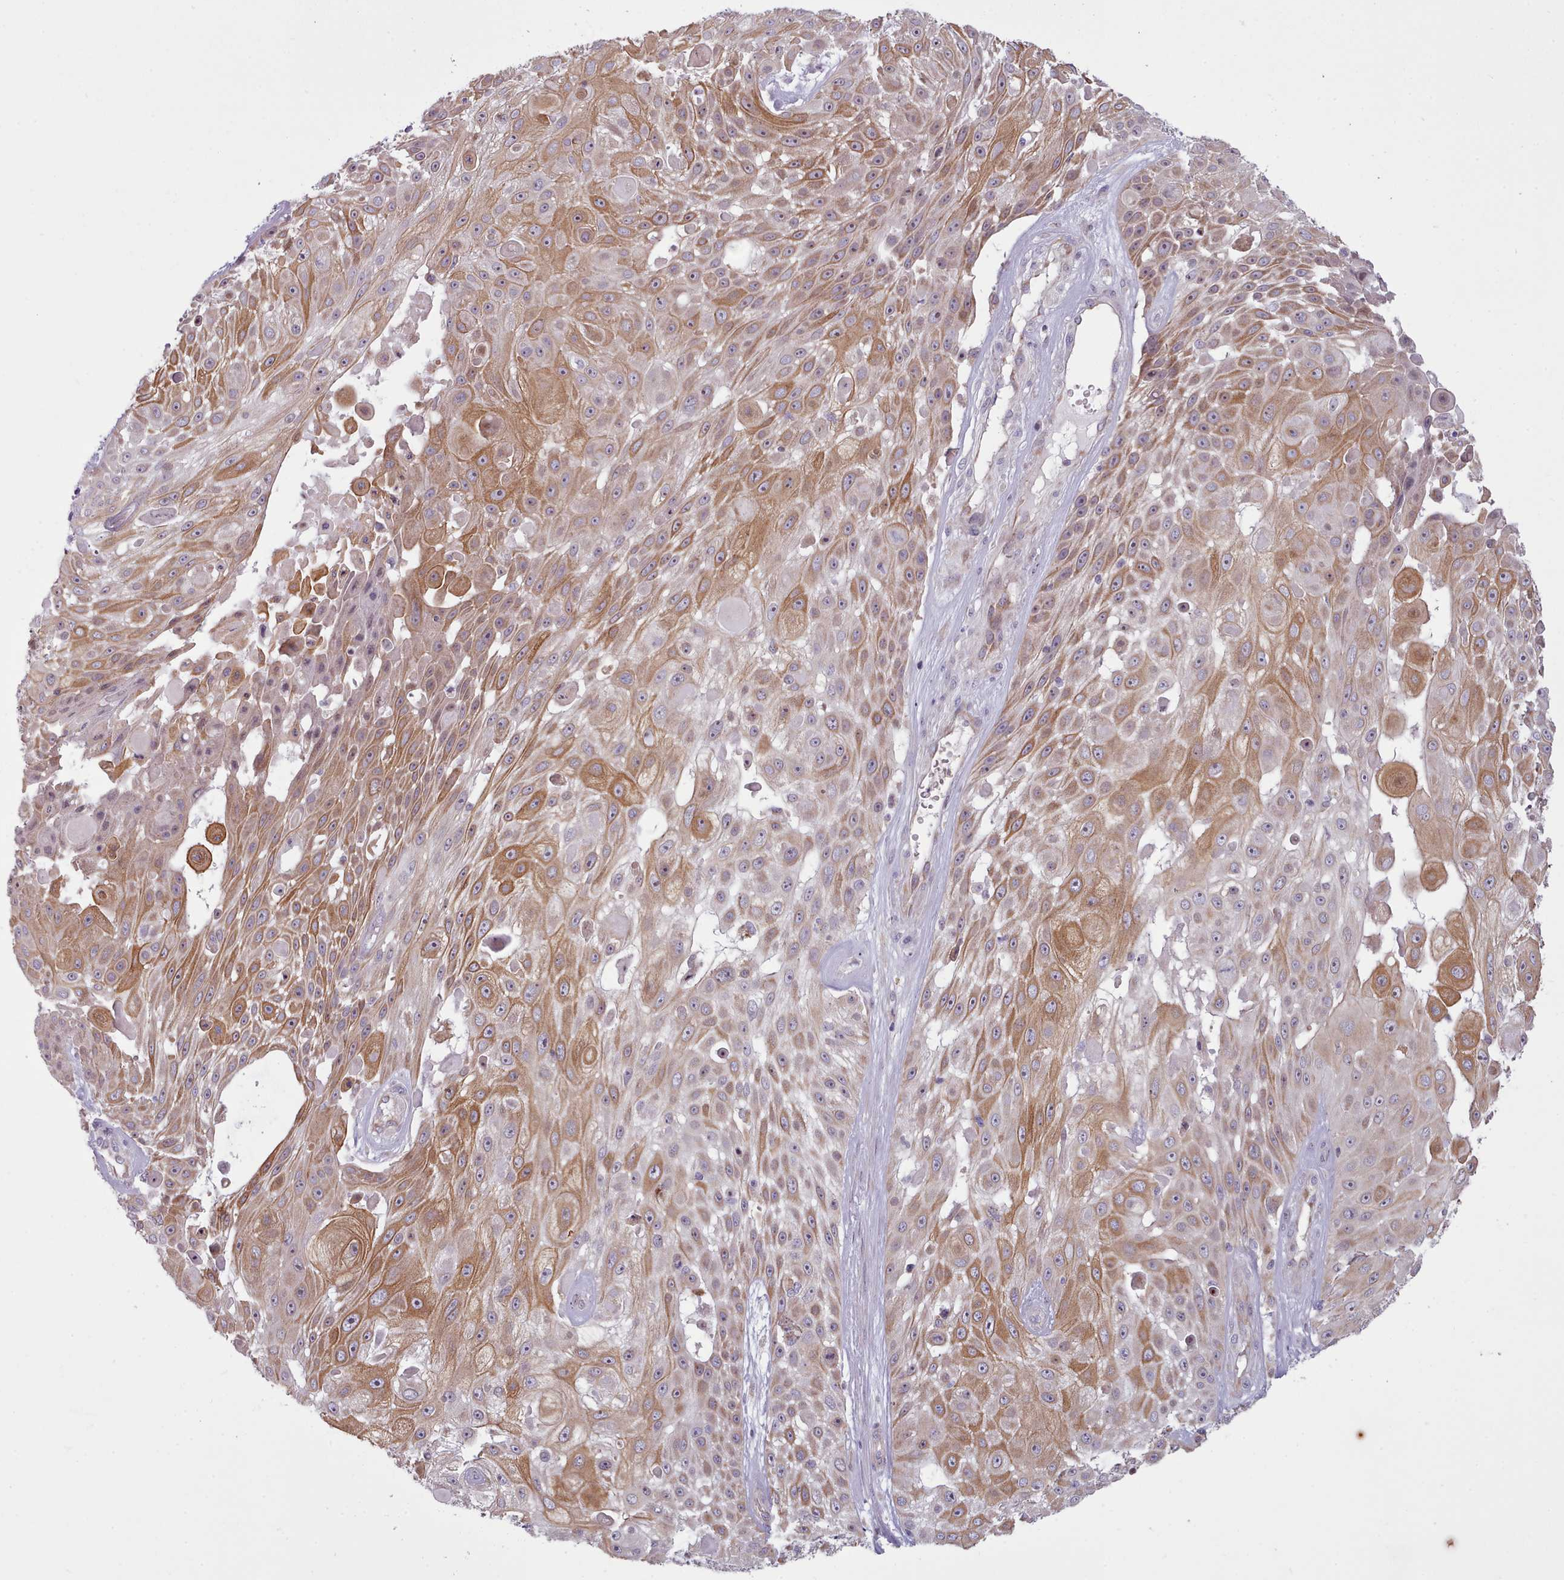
{"staining": {"intensity": "moderate", "quantity": "25%-75%", "location": "cytoplasmic/membranous"}, "tissue": "skin cancer", "cell_type": "Tumor cells", "image_type": "cancer", "snomed": [{"axis": "morphology", "description": "Squamous cell carcinoma, NOS"}, {"axis": "topography", "description": "Skin"}], "caption": "A medium amount of moderate cytoplasmic/membranous staining is seen in about 25%-75% of tumor cells in skin cancer tissue.", "gene": "SLC52A3", "patient": {"sex": "female", "age": 86}}